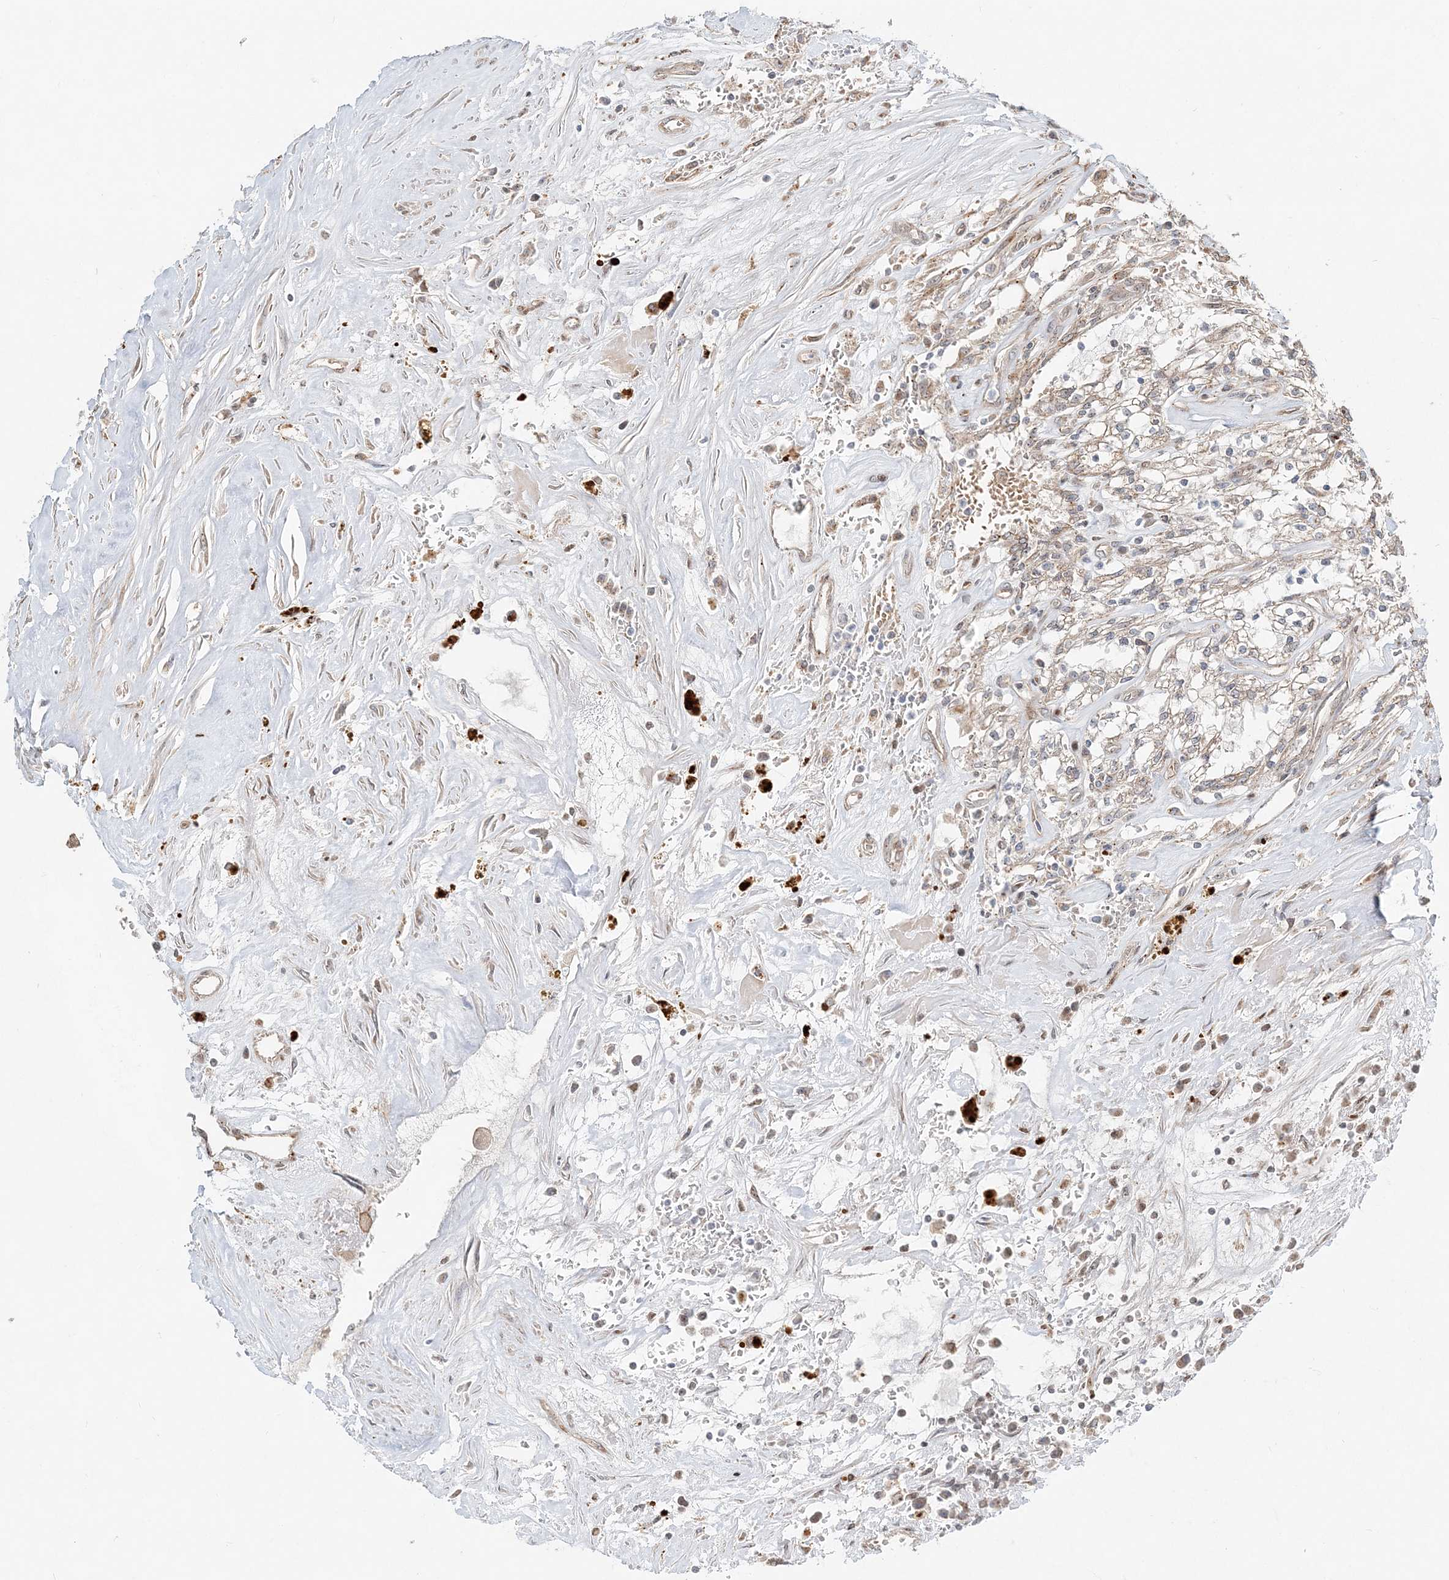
{"staining": {"intensity": "moderate", "quantity": "<25%", "location": "cytoplasmic/membranous"}, "tissue": "renal cancer", "cell_type": "Tumor cells", "image_type": "cancer", "snomed": [{"axis": "morphology", "description": "Adenocarcinoma, NOS"}, {"axis": "topography", "description": "Kidney"}], "caption": "Tumor cells exhibit low levels of moderate cytoplasmic/membranous expression in about <25% of cells in human adenocarcinoma (renal).", "gene": "CXXC5", "patient": {"sex": "female", "age": 52}}